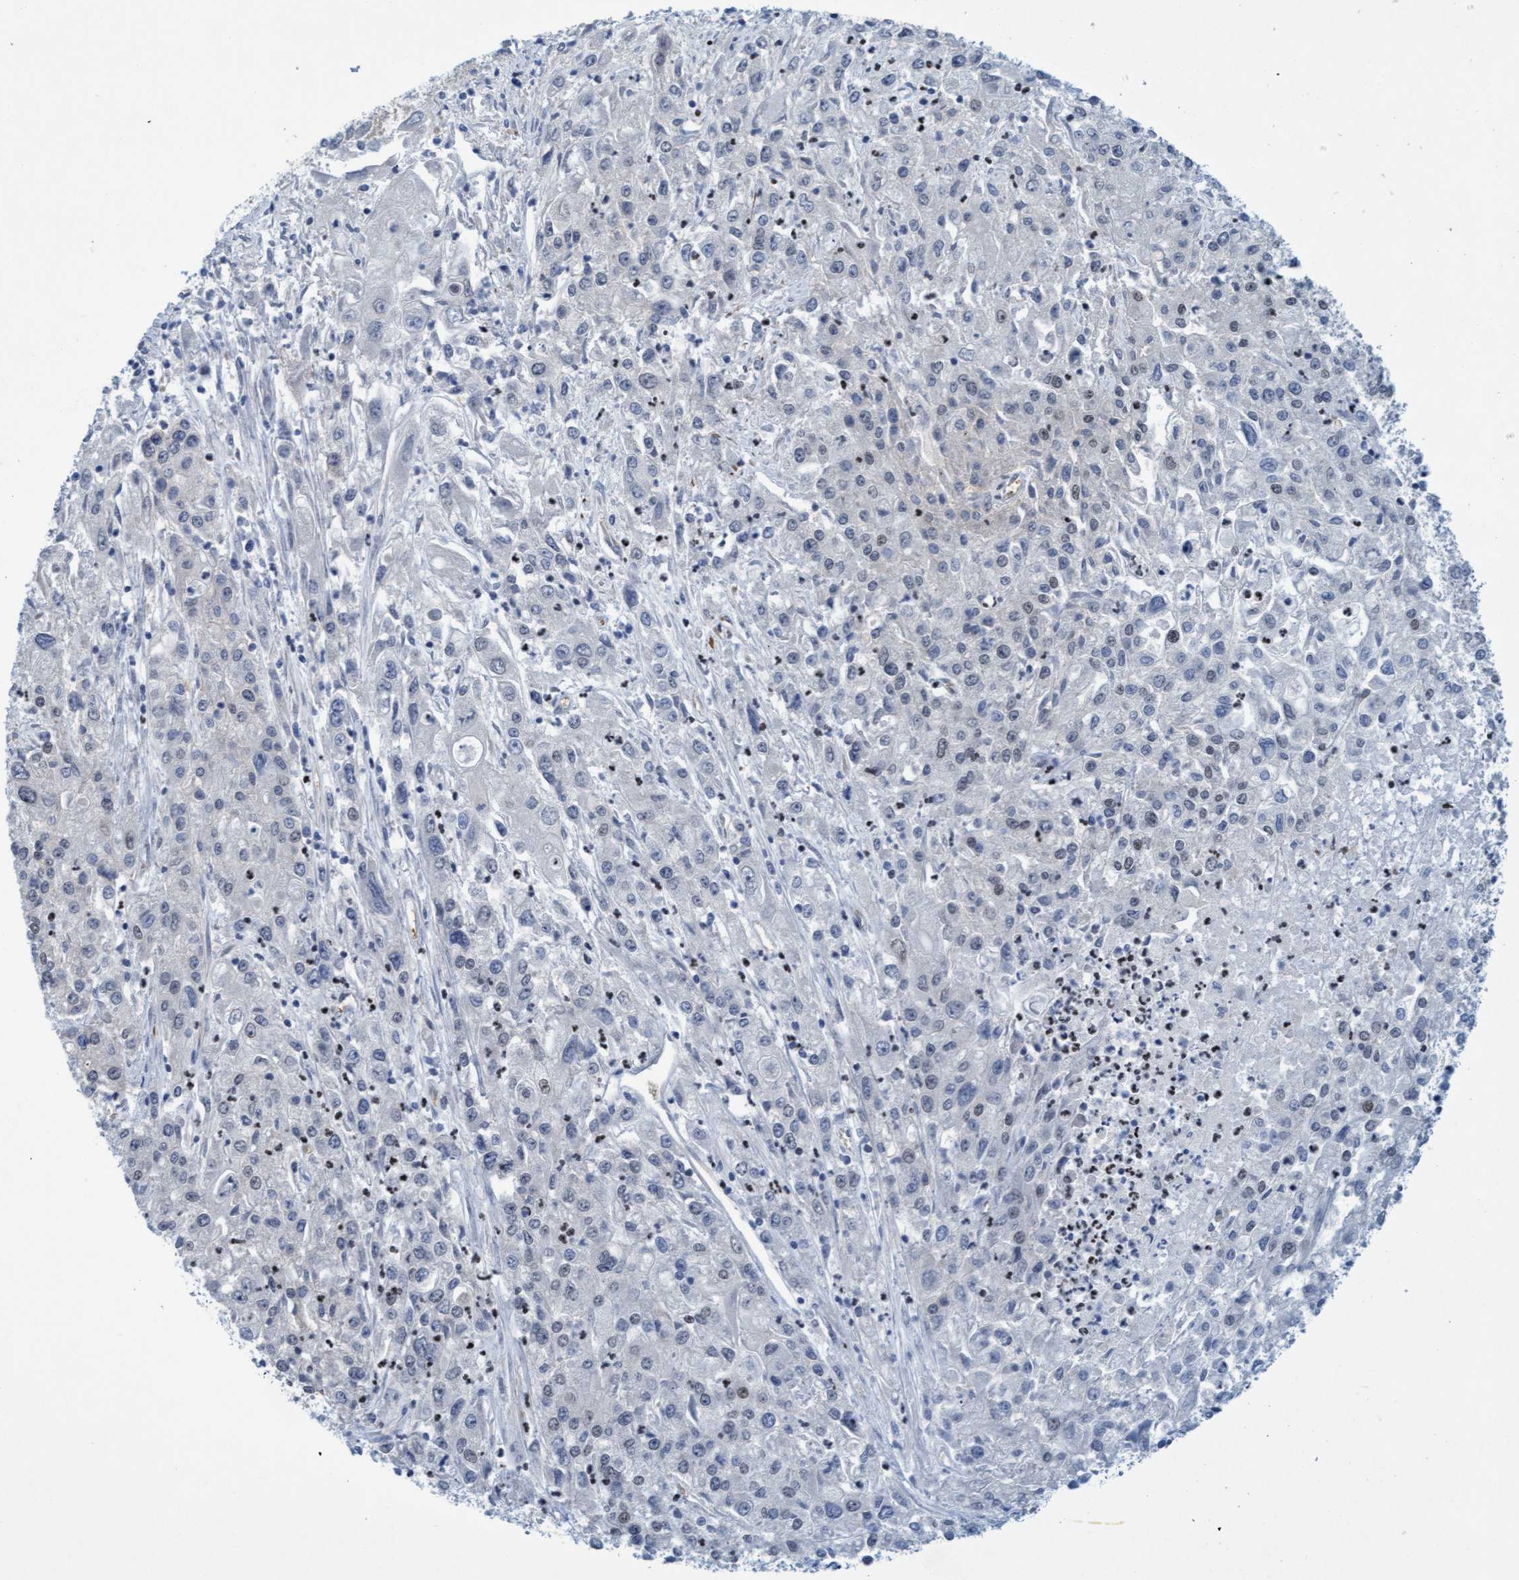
{"staining": {"intensity": "weak", "quantity": "<25%", "location": "nuclear"}, "tissue": "endometrial cancer", "cell_type": "Tumor cells", "image_type": "cancer", "snomed": [{"axis": "morphology", "description": "Adenocarcinoma, NOS"}, {"axis": "topography", "description": "Endometrium"}], "caption": "Human adenocarcinoma (endometrial) stained for a protein using IHC demonstrates no positivity in tumor cells.", "gene": "GLRX2", "patient": {"sex": "female", "age": 49}}